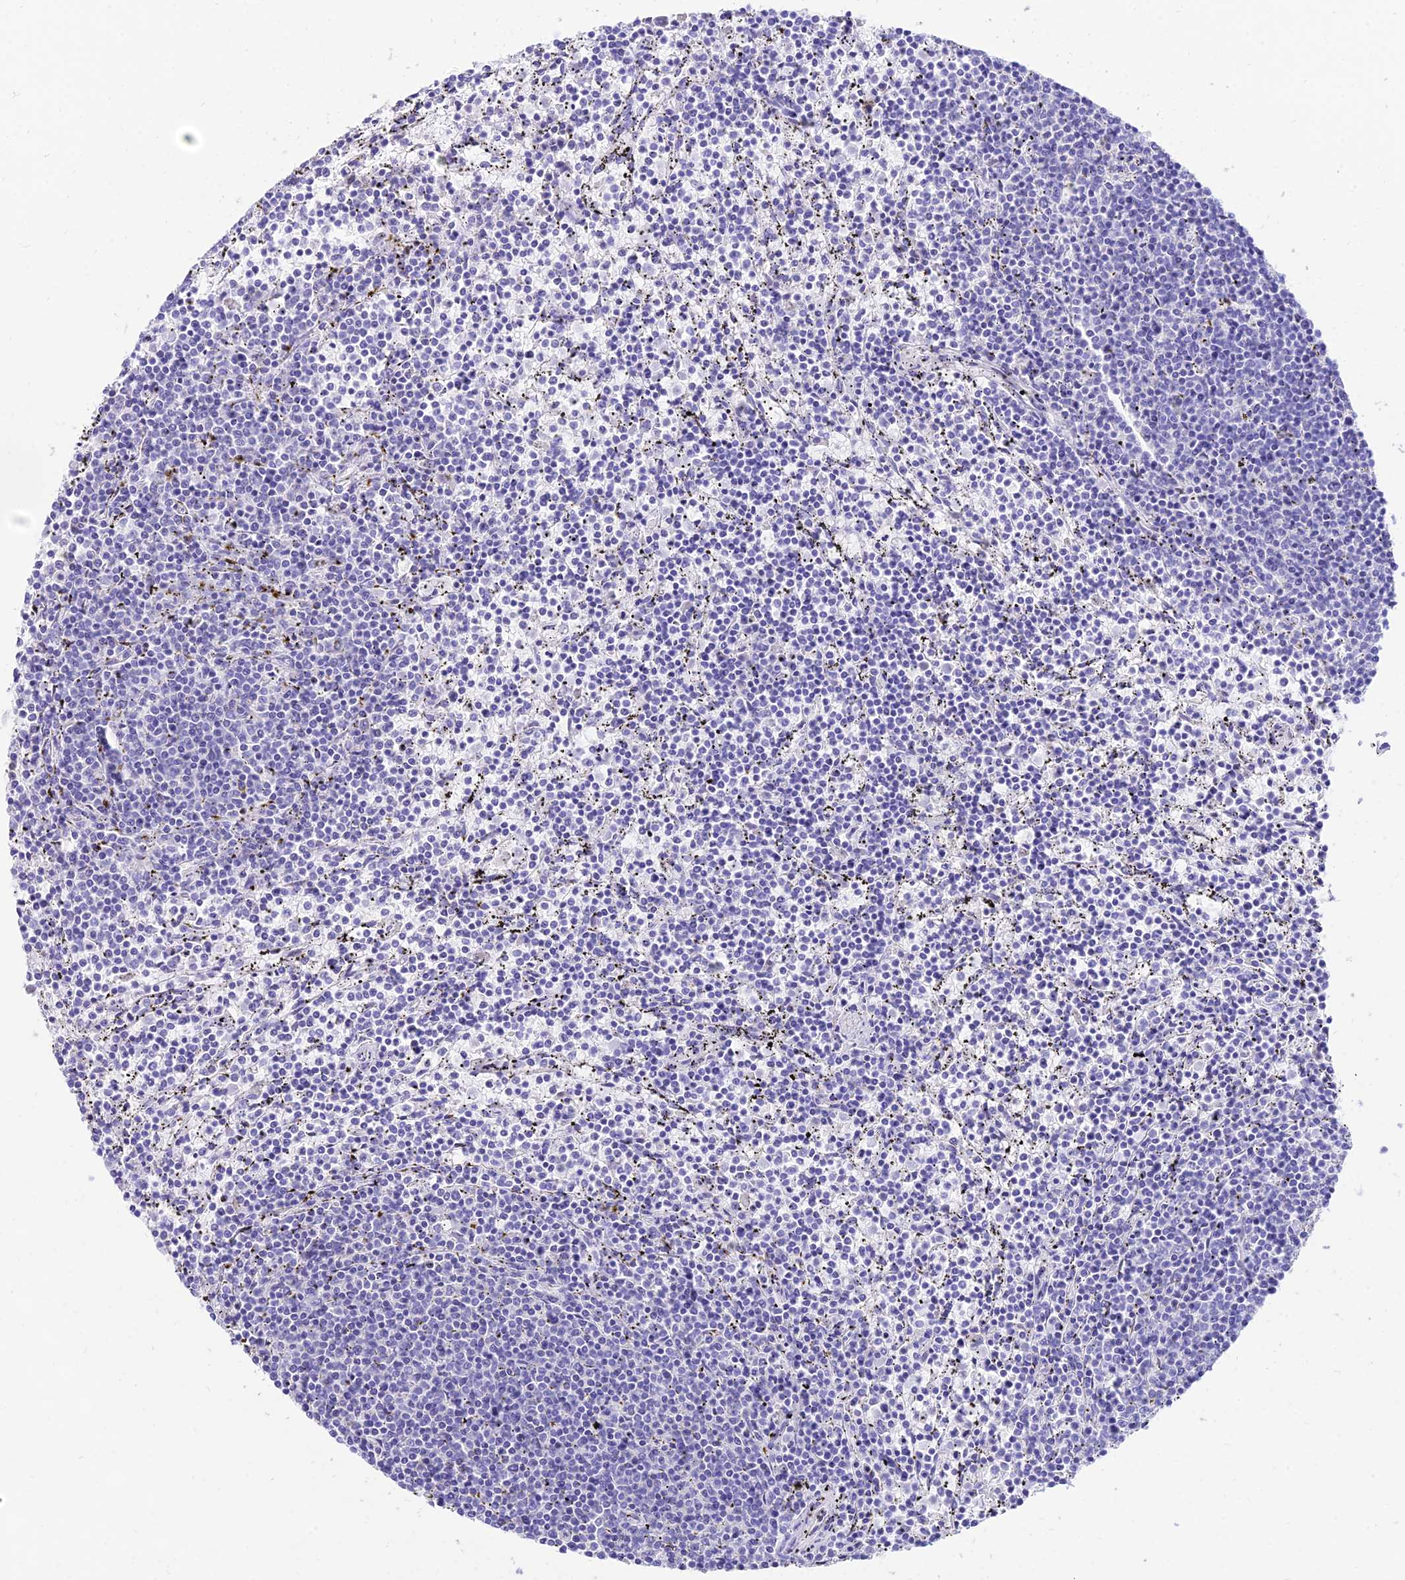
{"staining": {"intensity": "negative", "quantity": "none", "location": "none"}, "tissue": "lymphoma", "cell_type": "Tumor cells", "image_type": "cancer", "snomed": [{"axis": "morphology", "description": "Malignant lymphoma, non-Hodgkin's type, Low grade"}, {"axis": "topography", "description": "Spleen"}], "caption": "Tumor cells show no significant protein positivity in malignant lymphoma, non-Hodgkin's type (low-grade).", "gene": "TAC3", "patient": {"sex": "female", "age": 50}}